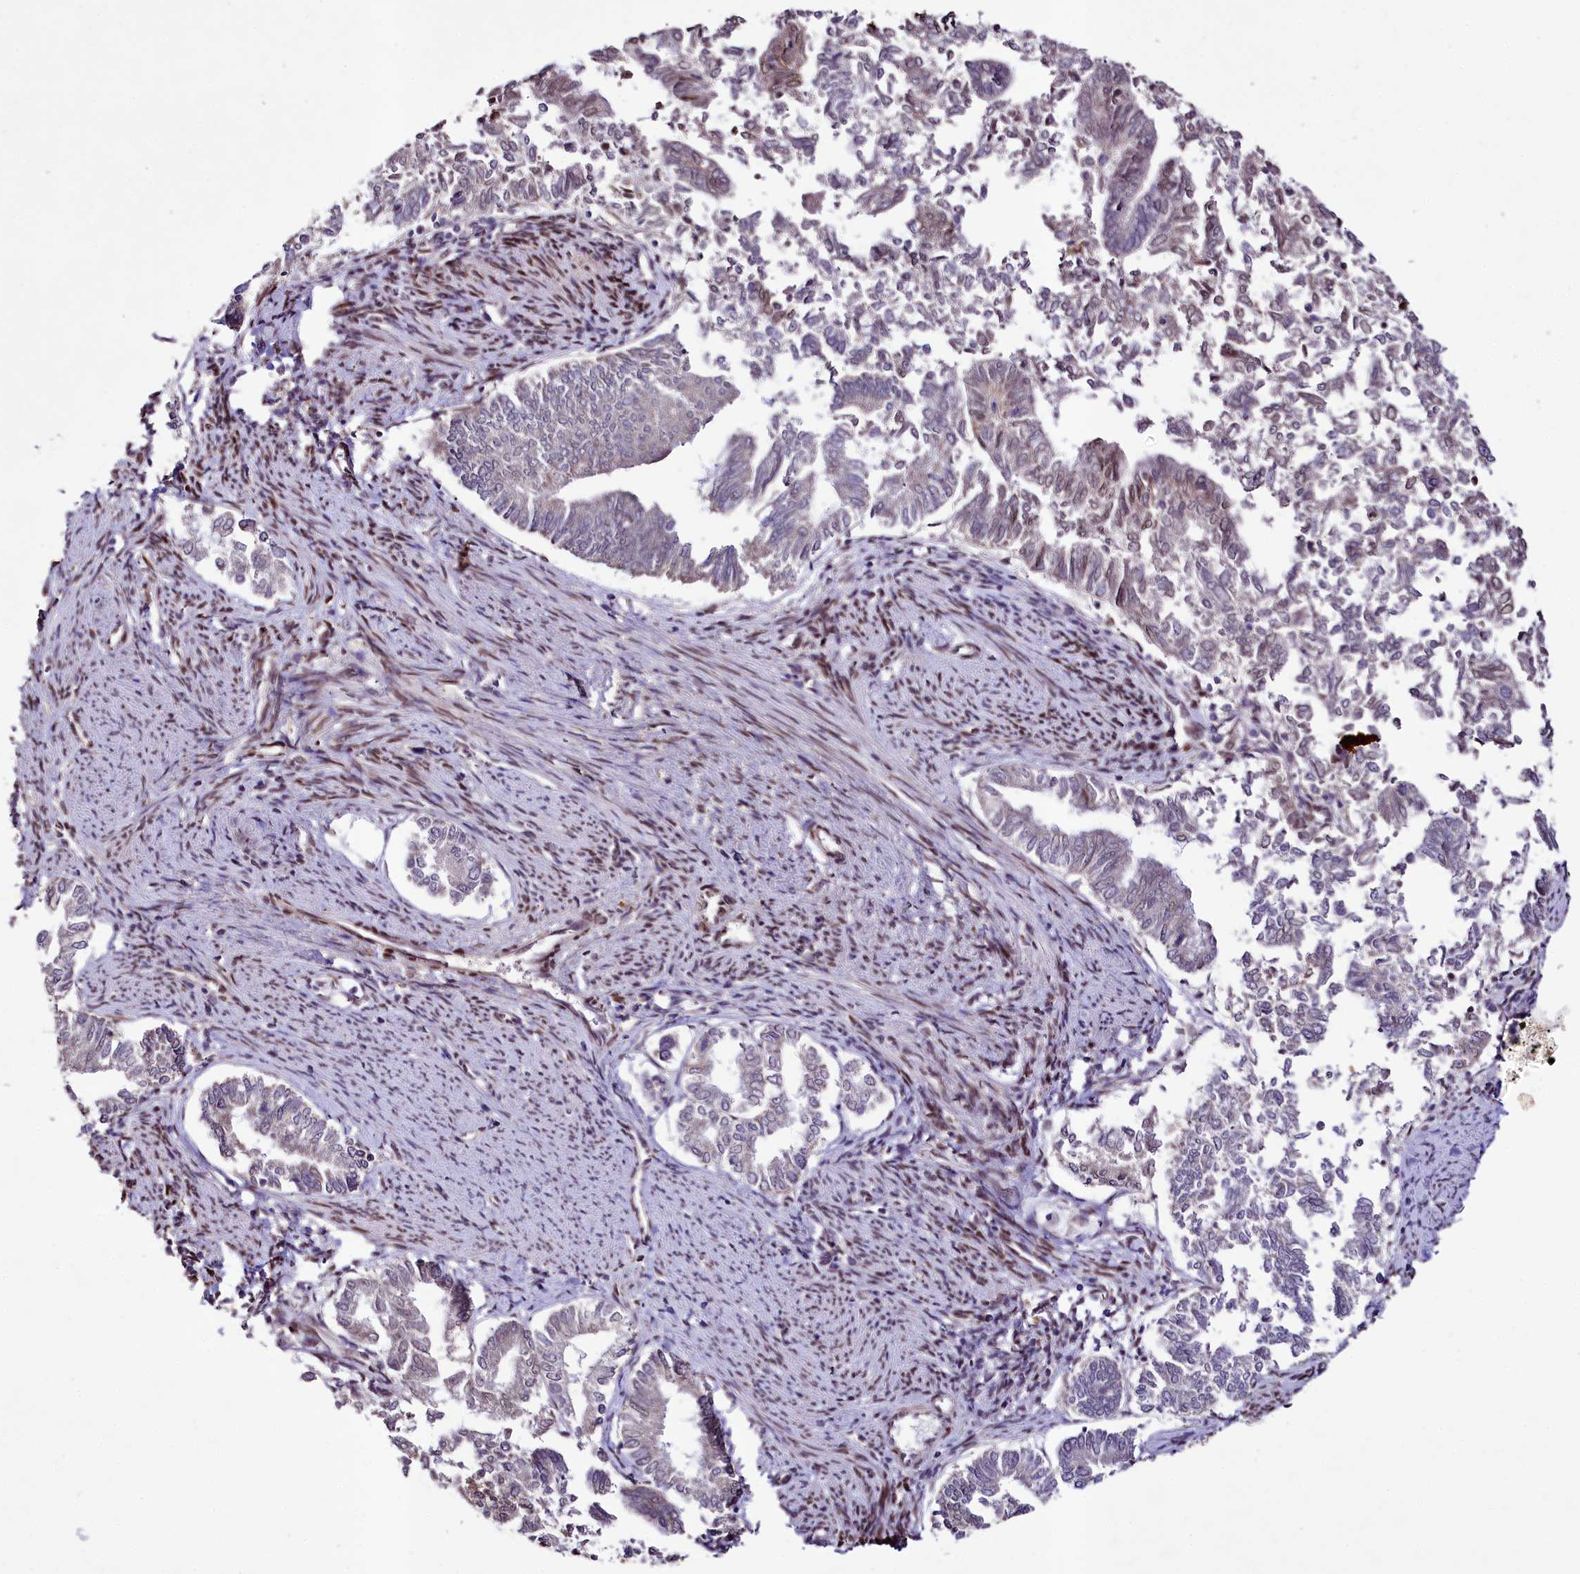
{"staining": {"intensity": "negative", "quantity": "none", "location": "none"}, "tissue": "endometrial cancer", "cell_type": "Tumor cells", "image_type": "cancer", "snomed": [{"axis": "morphology", "description": "Adenocarcinoma, NOS"}, {"axis": "topography", "description": "Endometrium"}], "caption": "Protein analysis of adenocarcinoma (endometrial) displays no significant expression in tumor cells.", "gene": "ZNF226", "patient": {"sex": "female", "age": 79}}